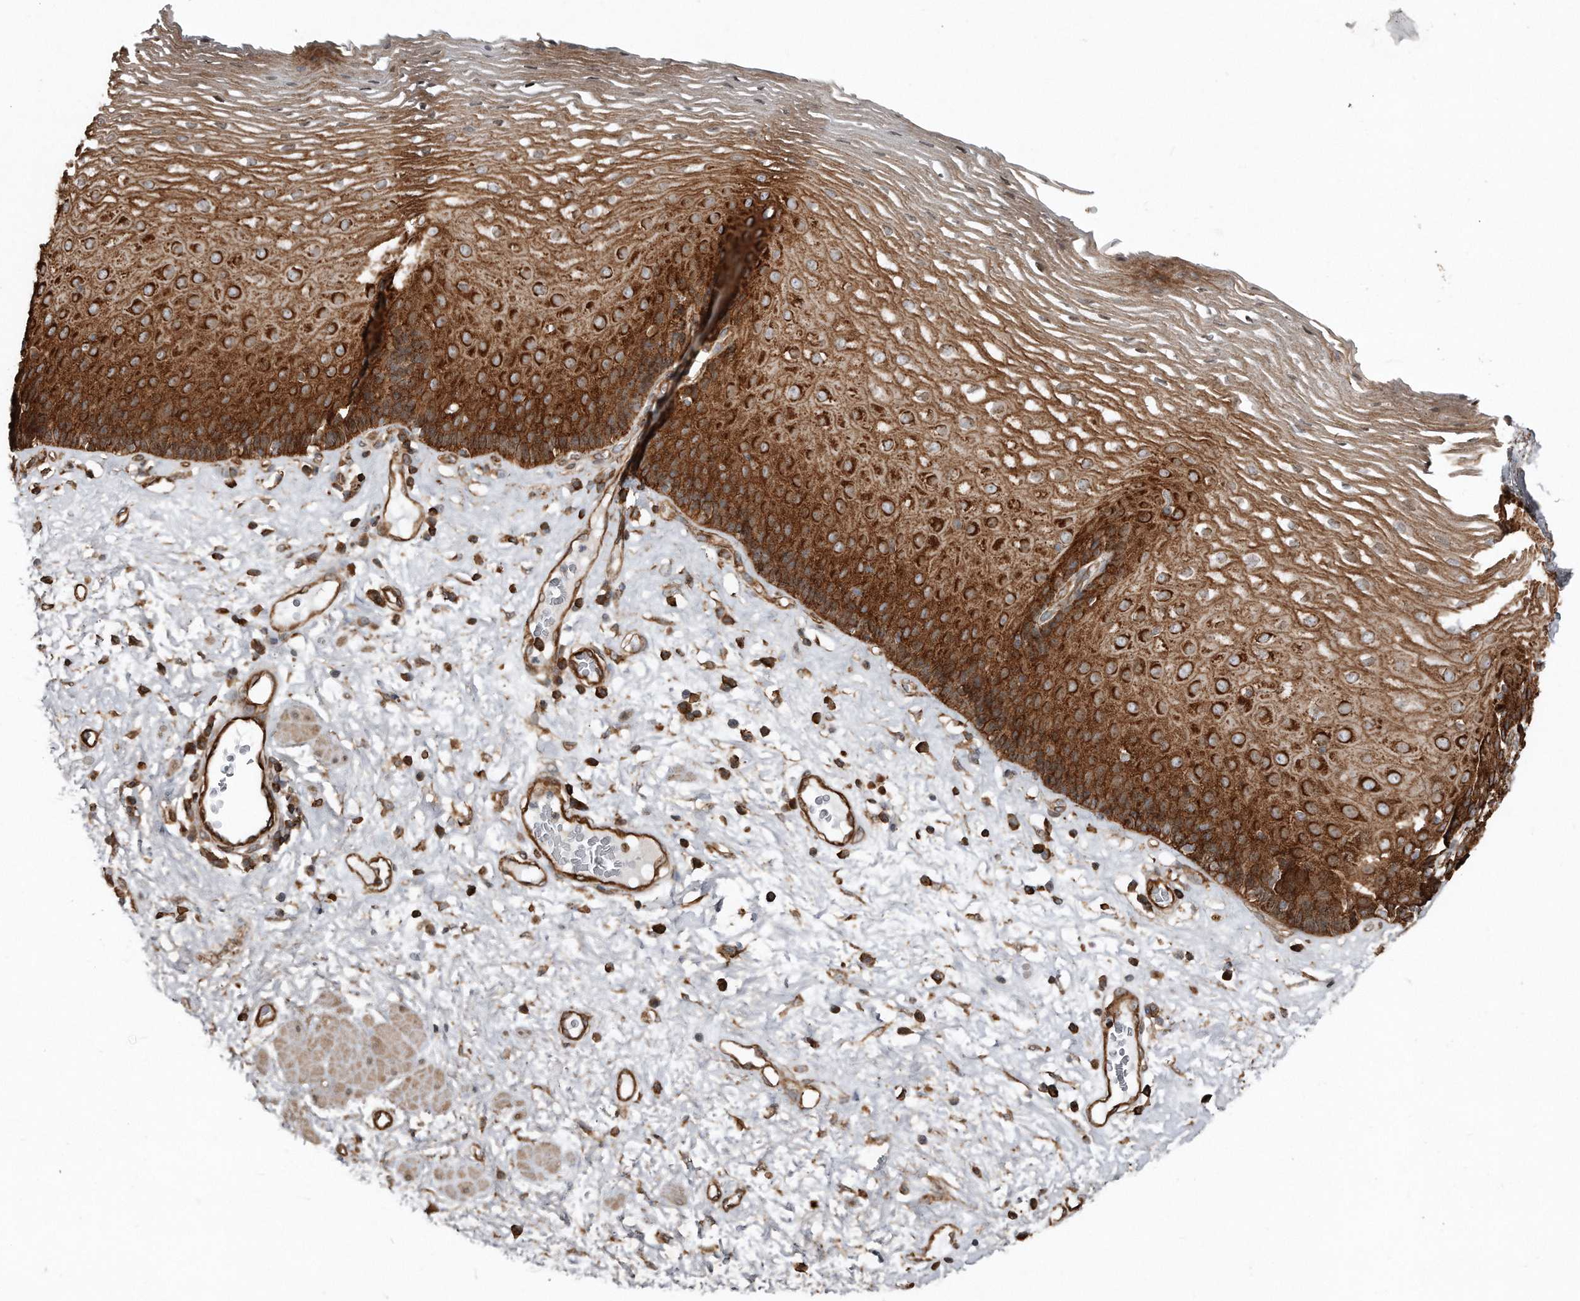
{"staining": {"intensity": "strong", "quantity": ">75%", "location": "cytoplasmic/membranous"}, "tissue": "esophagus", "cell_type": "Squamous epithelial cells", "image_type": "normal", "snomed": [{"axis": "morphology", "description": "Normal tissue, NOS"}, {"axis": "morphology", "description": "Adenocarcinoma, NOS"}, {"axis": "topography", "description": "Esophagus"}], "caption": "Protein positivity by immunohistochemistry demonstrates strong cytoplasmic/membranous staining in about >75% of squamous epithelial cells in normal esophagus.", "gene": "SNAP47", "patient": {"sex": "male", "age": 62}}